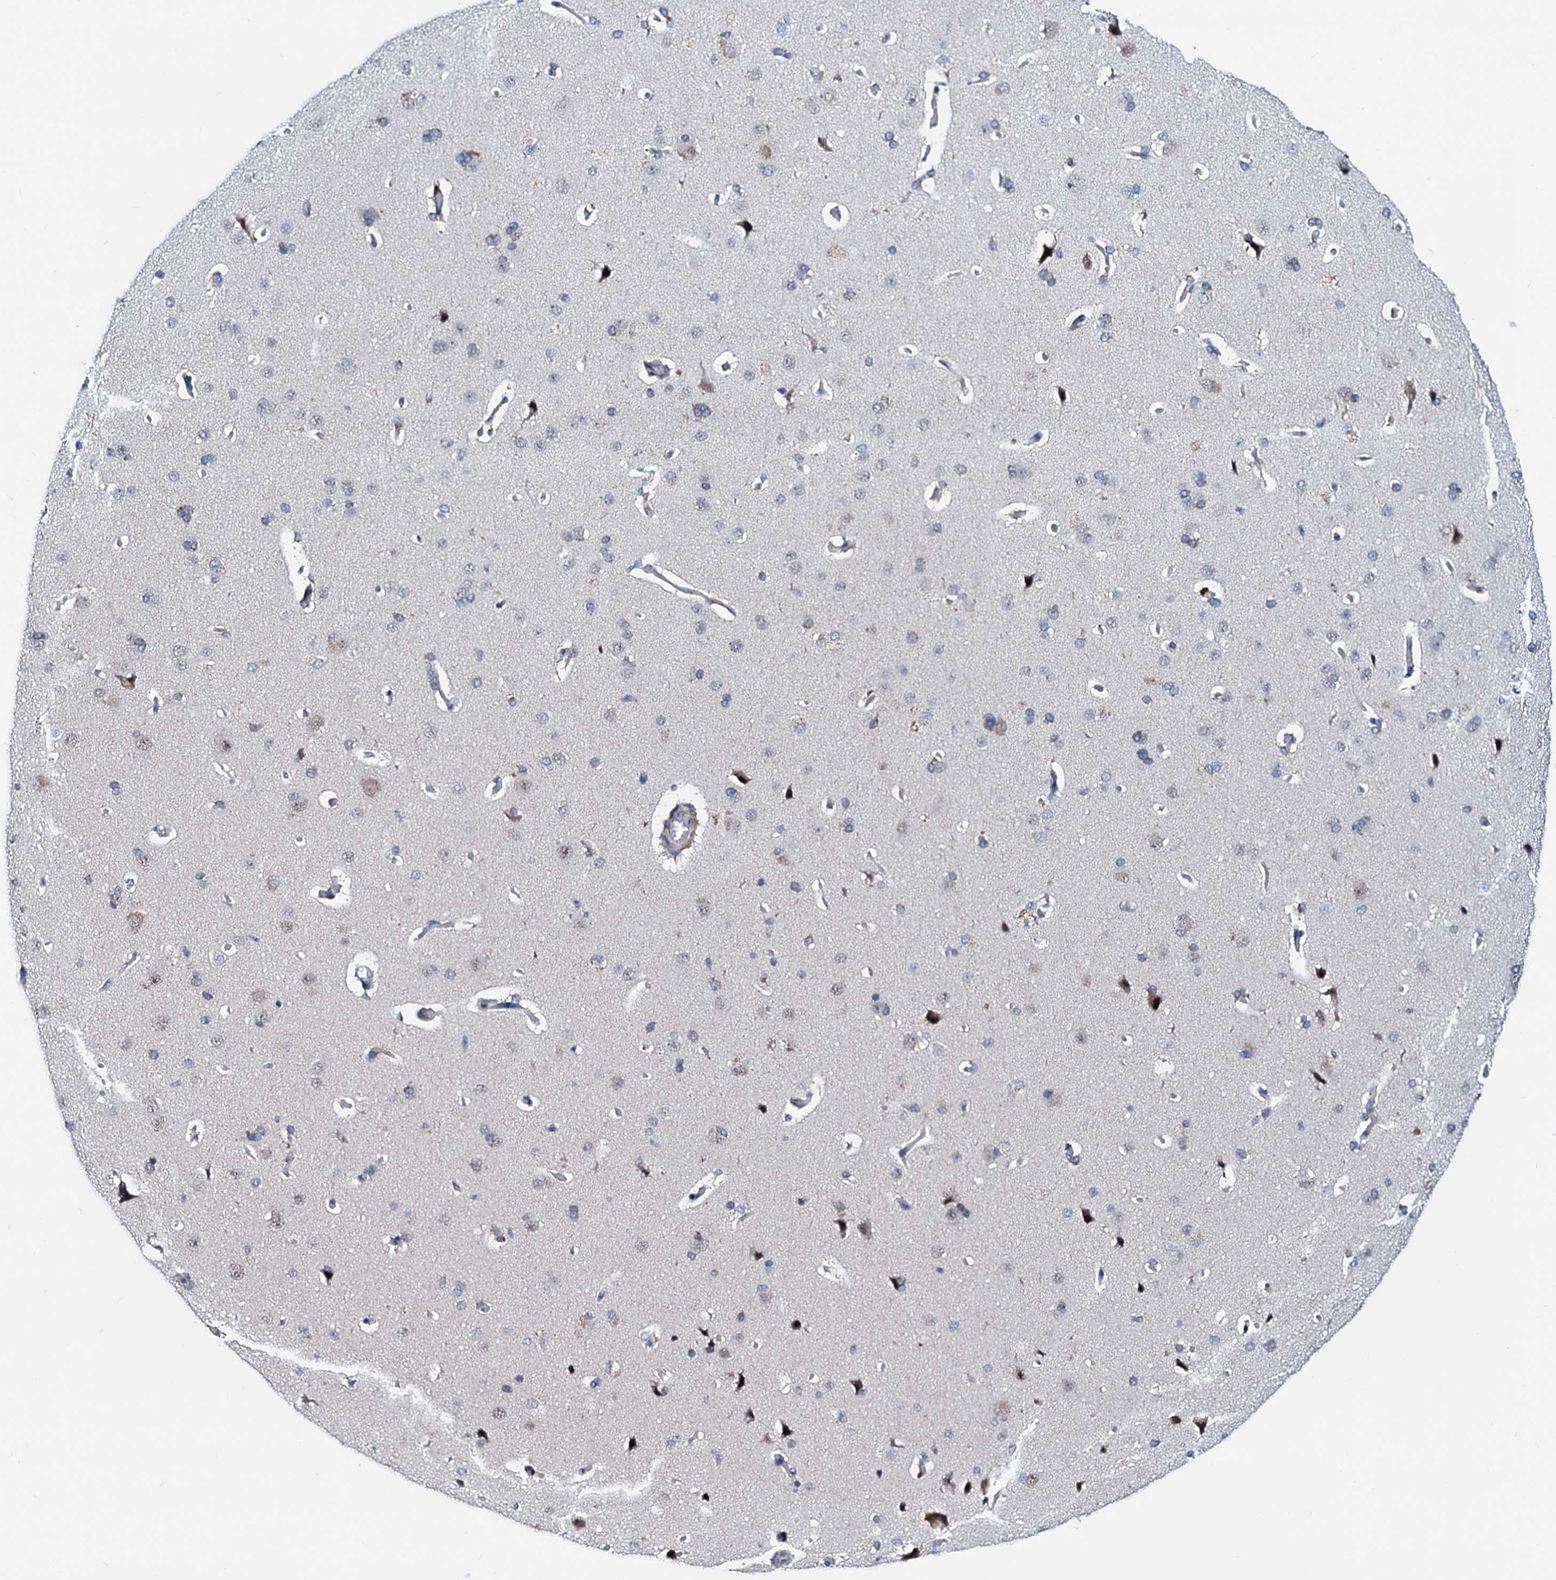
{"staining": {"intensity": "weak", "quantity": "25%-75%", "location": "cytoplasmic/membranous"}, "tissue": "cerebral cortex", "cell_type": "Endothelial cells", "image_type": "normal", "snomed": [{"axis": "morphology", "description": "Normal tissue, NOS"}, {"axis": "topography", "description": "Cerebral cortex"}], "caption": "A brown stain highlights weak cytoplasmic/membranous expression of a protein in endothelial cells of normal cerebral cortex.", "gene": "COA4", "patient": {"sex": "male", "age": 62}}